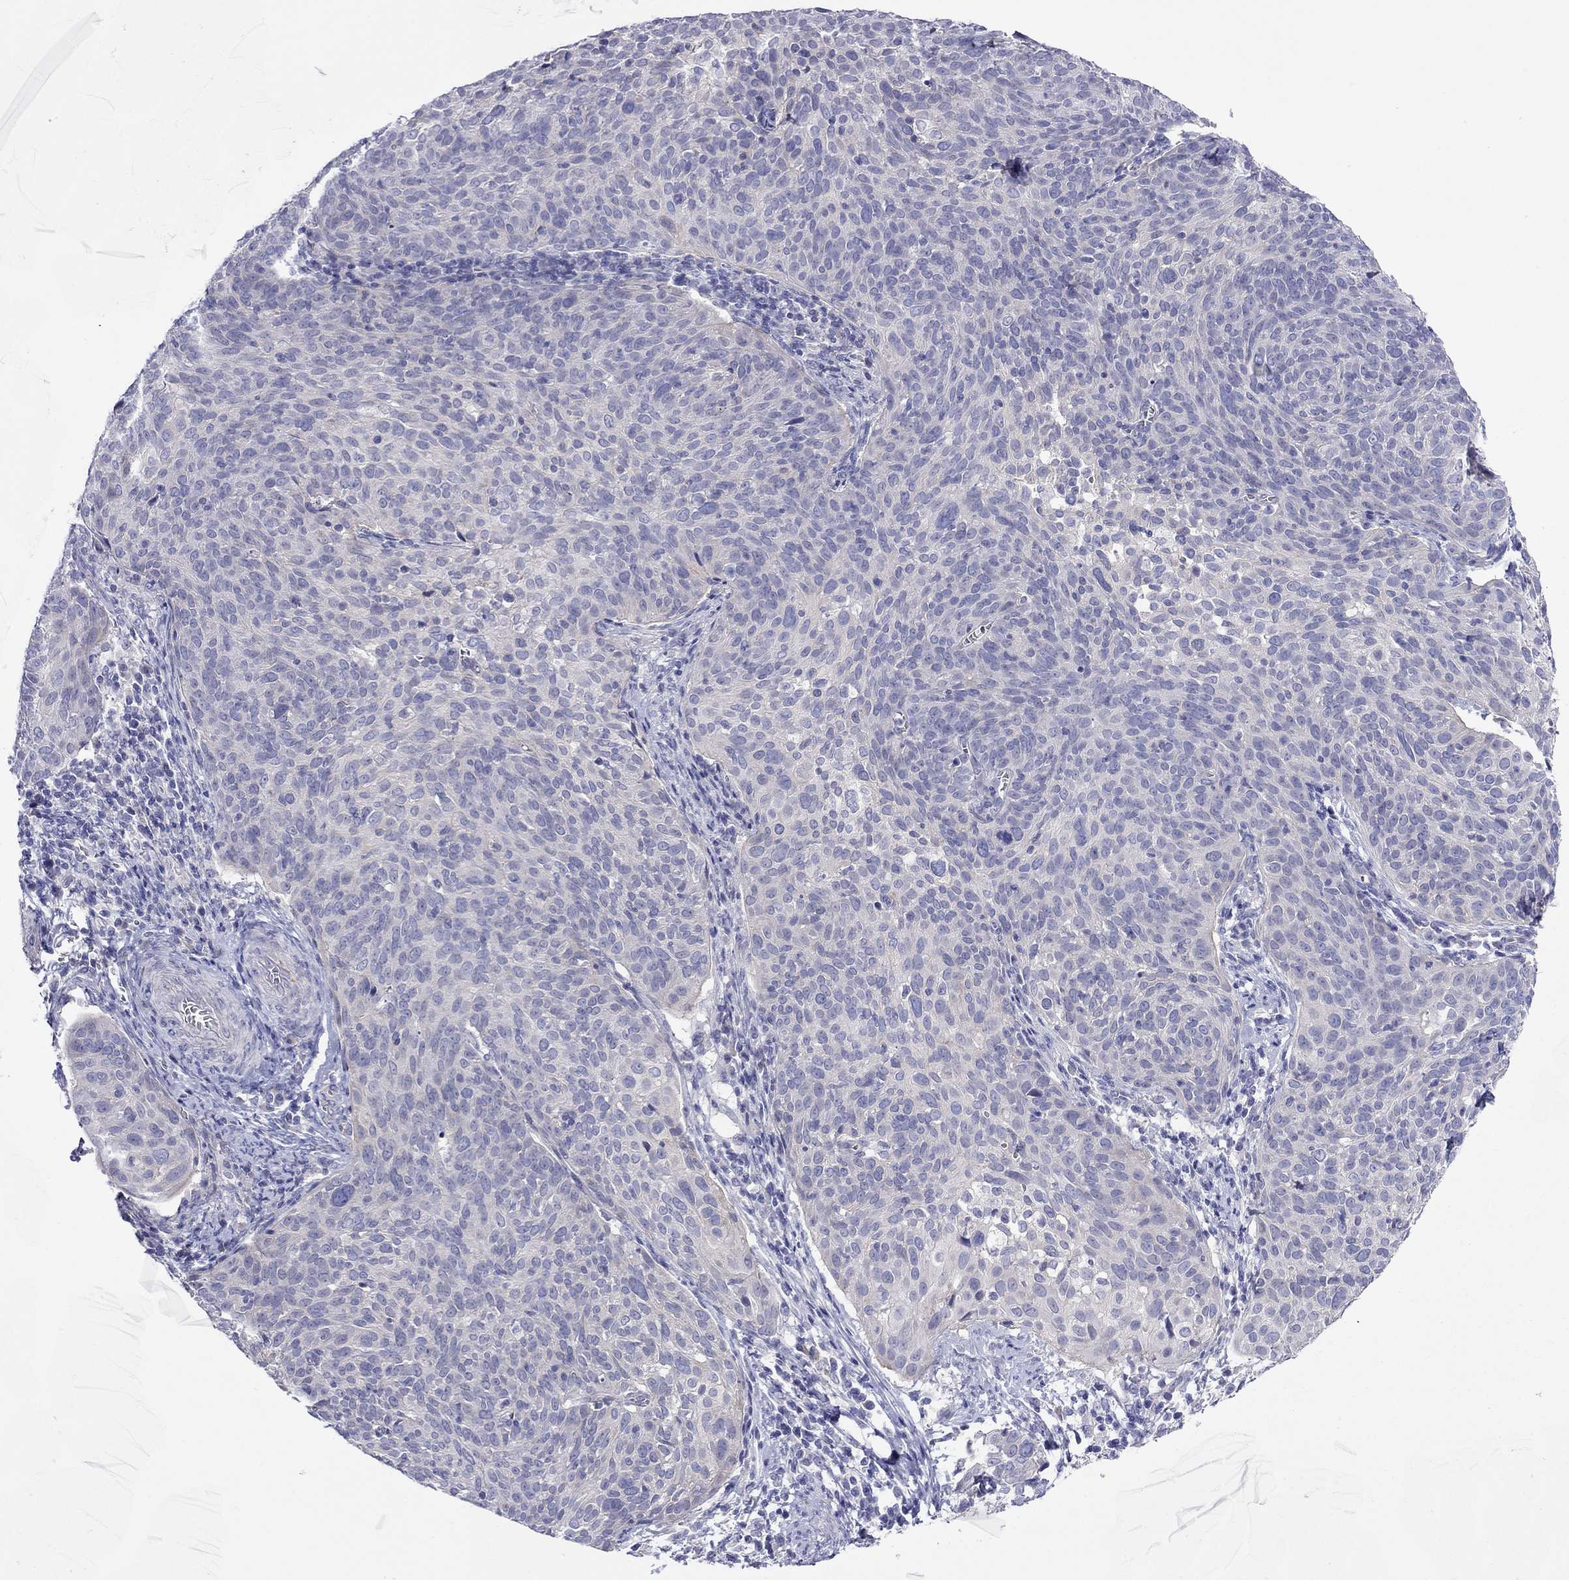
{"staining": {"intensity": "negative", "quantity": "none", "location": "none"}, "tissue": "cervical cancer", "cell_type": "Tumor cells", "image_type": "cancer", "snomed": [{"axis": "morphology", "description": "Squamous cell carcinoma, NOS"}, {"axis": "topography", "description": "Cervix"}], "caption": "Tumor cells show no significant staining in cervical squamous cell carcinoma.", "gene": "MGAT4C", "patient": {"sex": "female", "age": 39}}